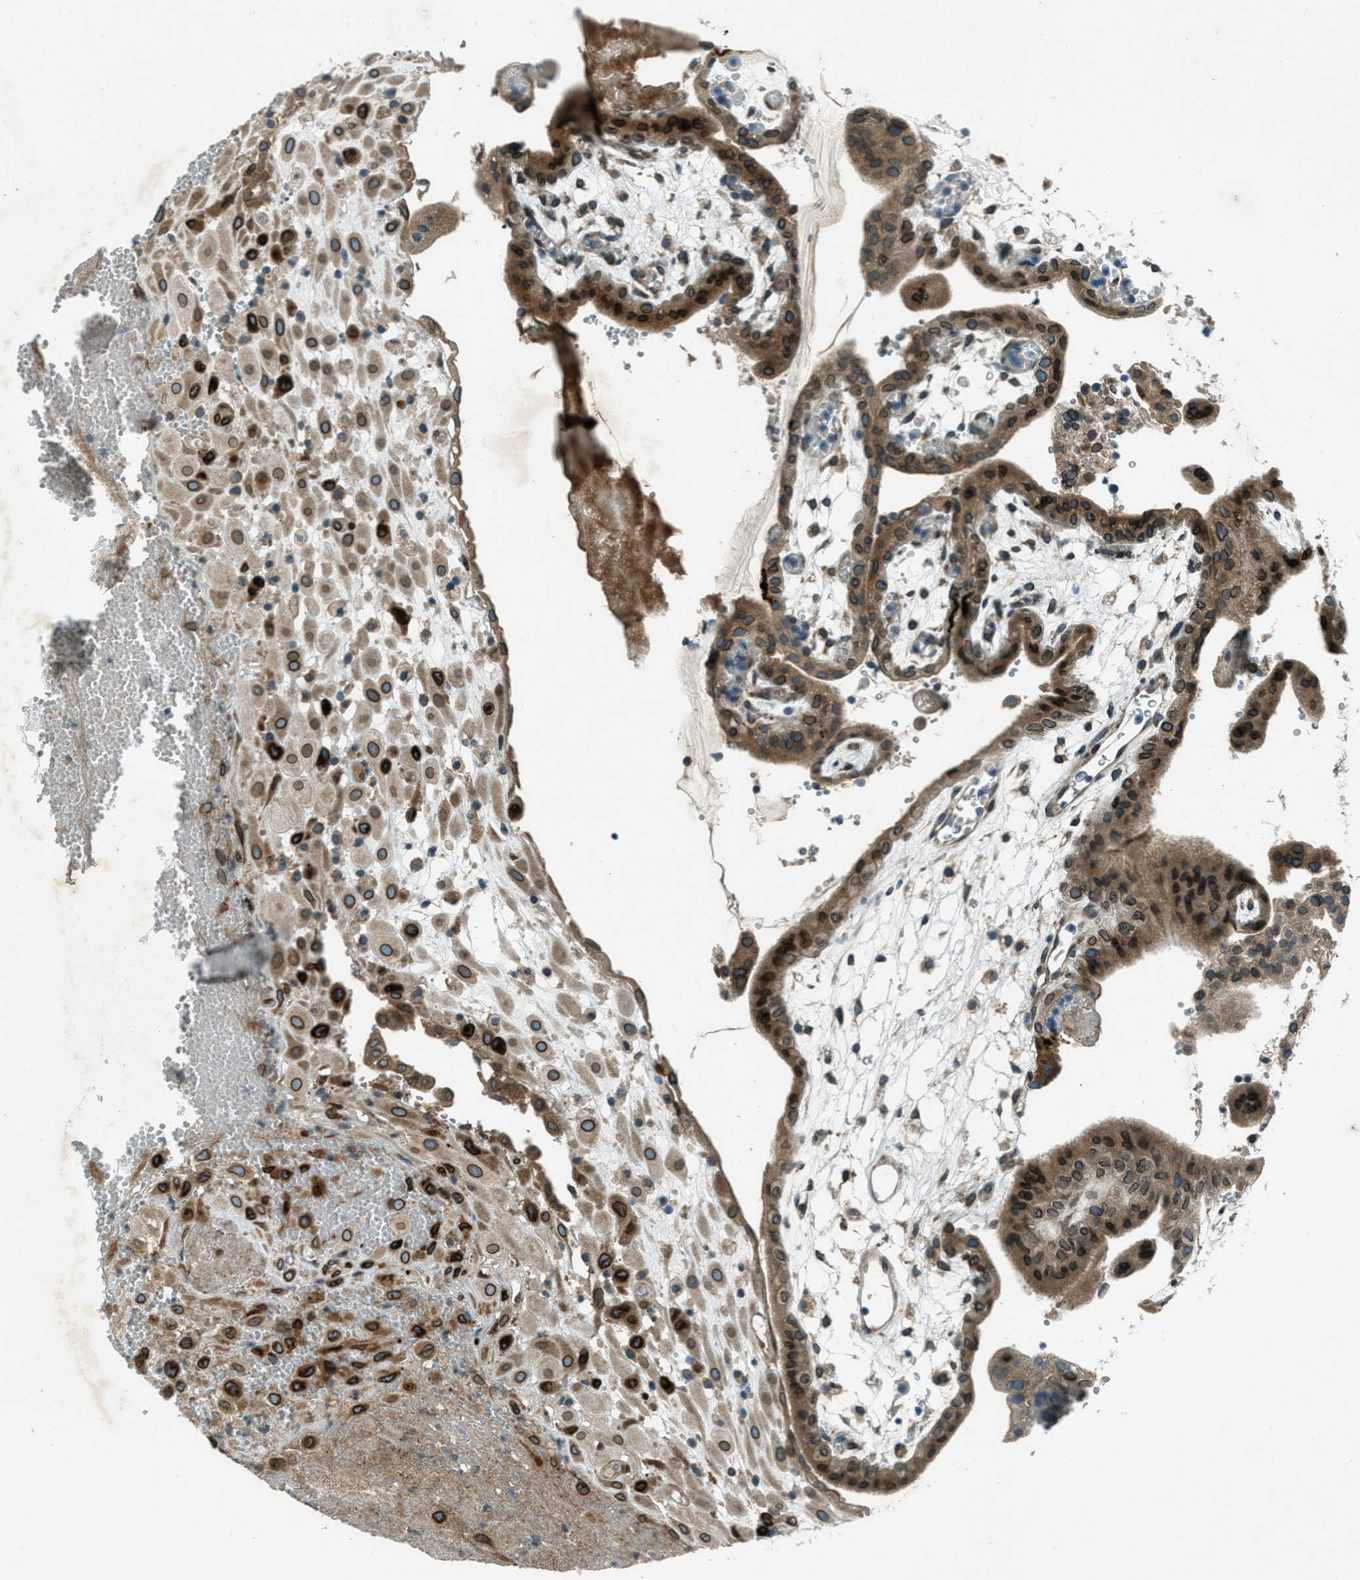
{"staining": {"intensity": "strong", "quantity": ">75%", "location": "cytoplasmic/membranous,nuclear"}, "tissue": "placenta", "cell_type": "Decidual cells", "image_type": "normal", "snomed": [{"axis": "morphology", "description": "Normal tissue, NOS"}, {"axis": "topography", "description": "Placenta"}], "caption": "Decidual cells show high levels of strong cytoplasmic/membranous,nuclear staining in about >75% of cells in unremarkable human placenta.", "gene": "LEMD2", "patient": {"sex": "female", "age": 18}}